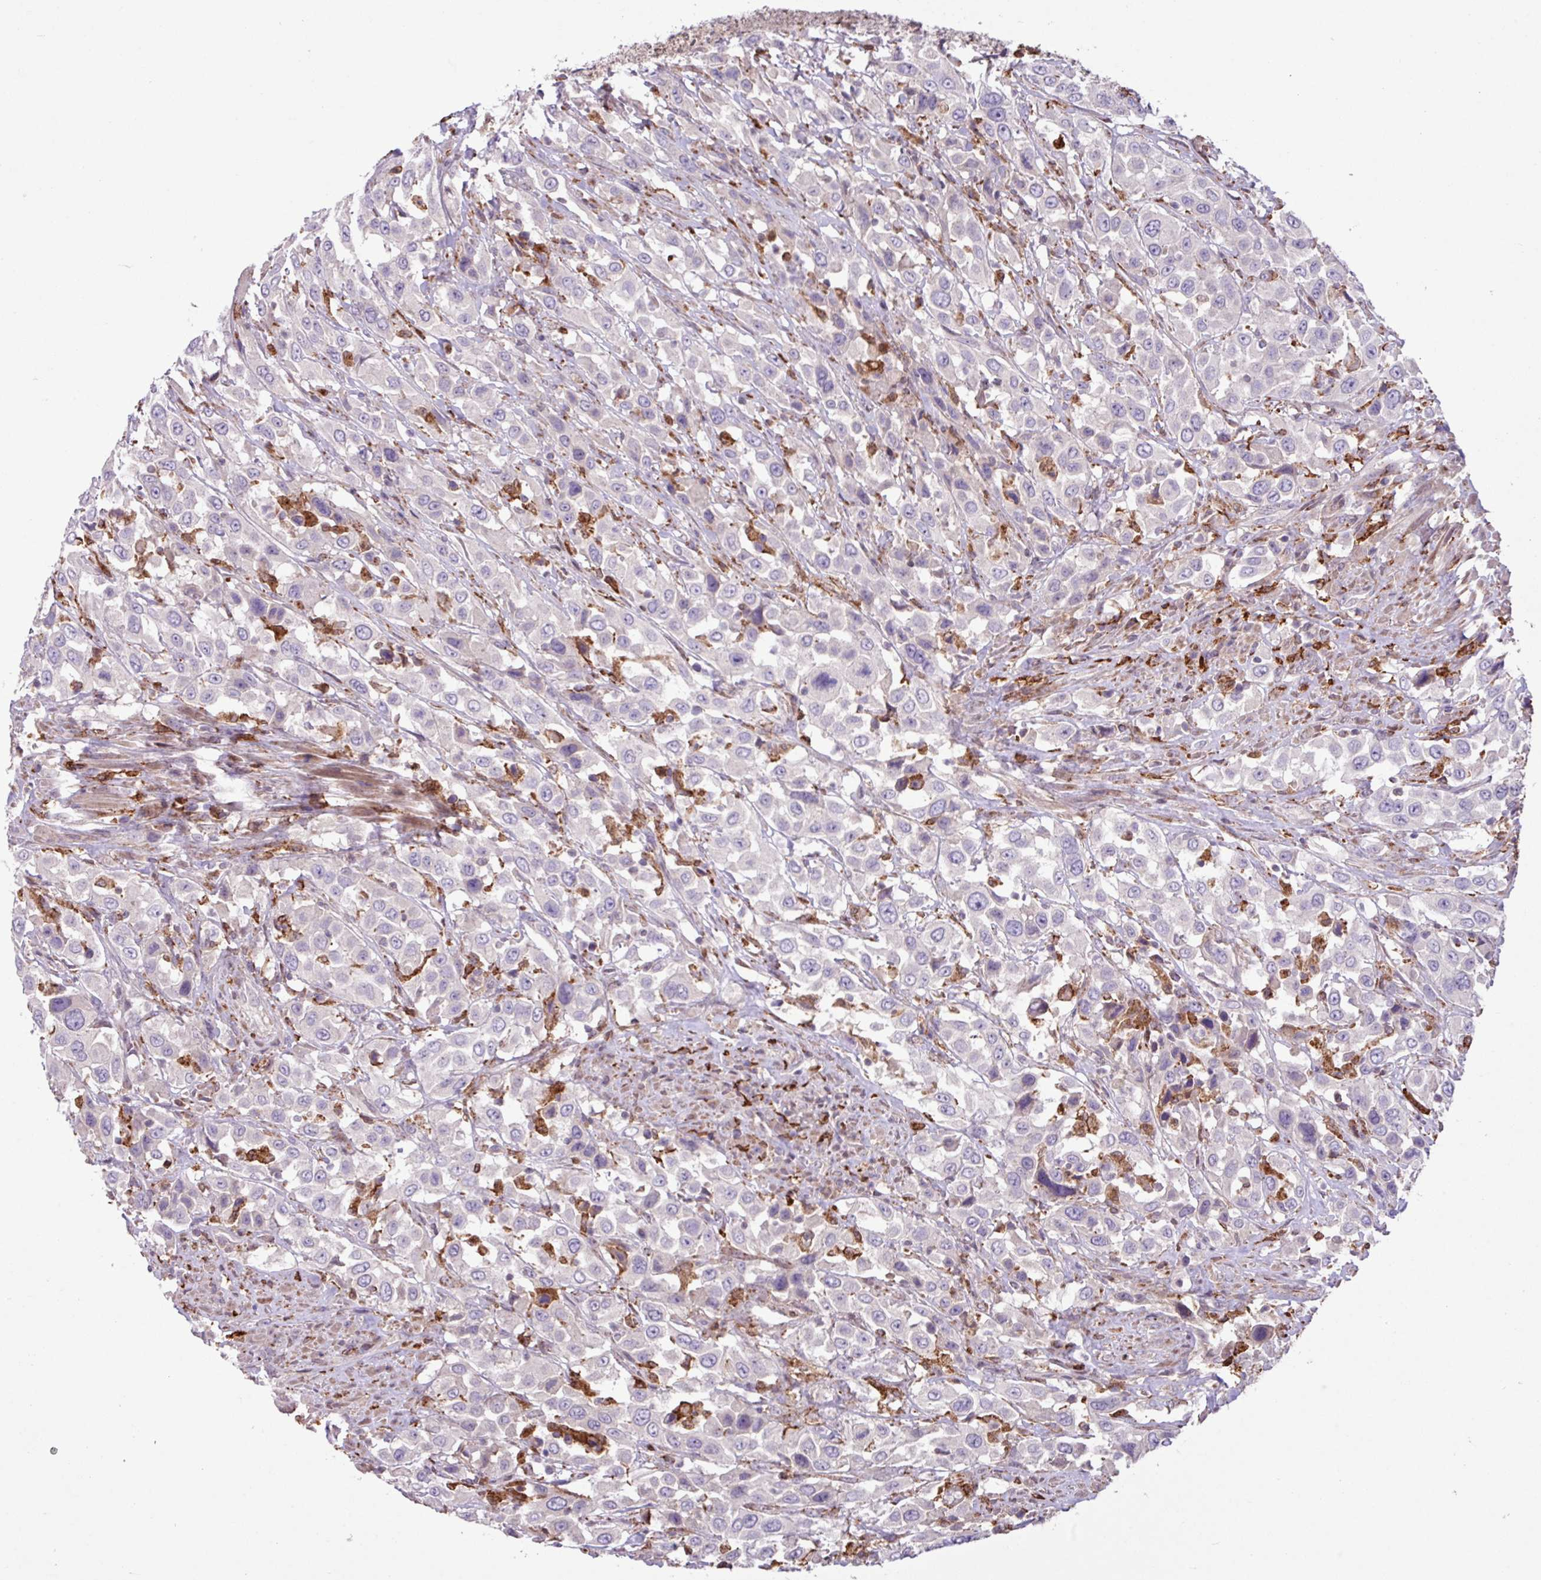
{"staining": {"intensity": "negative", "quantity": "none", "location": "none"}, "tissue": "urothelial cancer", "cell_type": "Tumor cells", "image_type": "cancer", "snomed": [{"axis": "morphology", "description": "Urothelial carcinoma, High grade"}, {"axis": "topography", "description": "Urinary bladder"}], "caption": "Immunohistochemistry photomicrograph of high-grade urothelial carcinoma stained for a protein (brown), which exhibits no positivity in tumor cells. (DAB immunohistochemistry (IHC) visualized using brightfield microscopy, high magnification).", "gene": "ARHGEF25", "patient": {"sex": "male", "age": 61}}